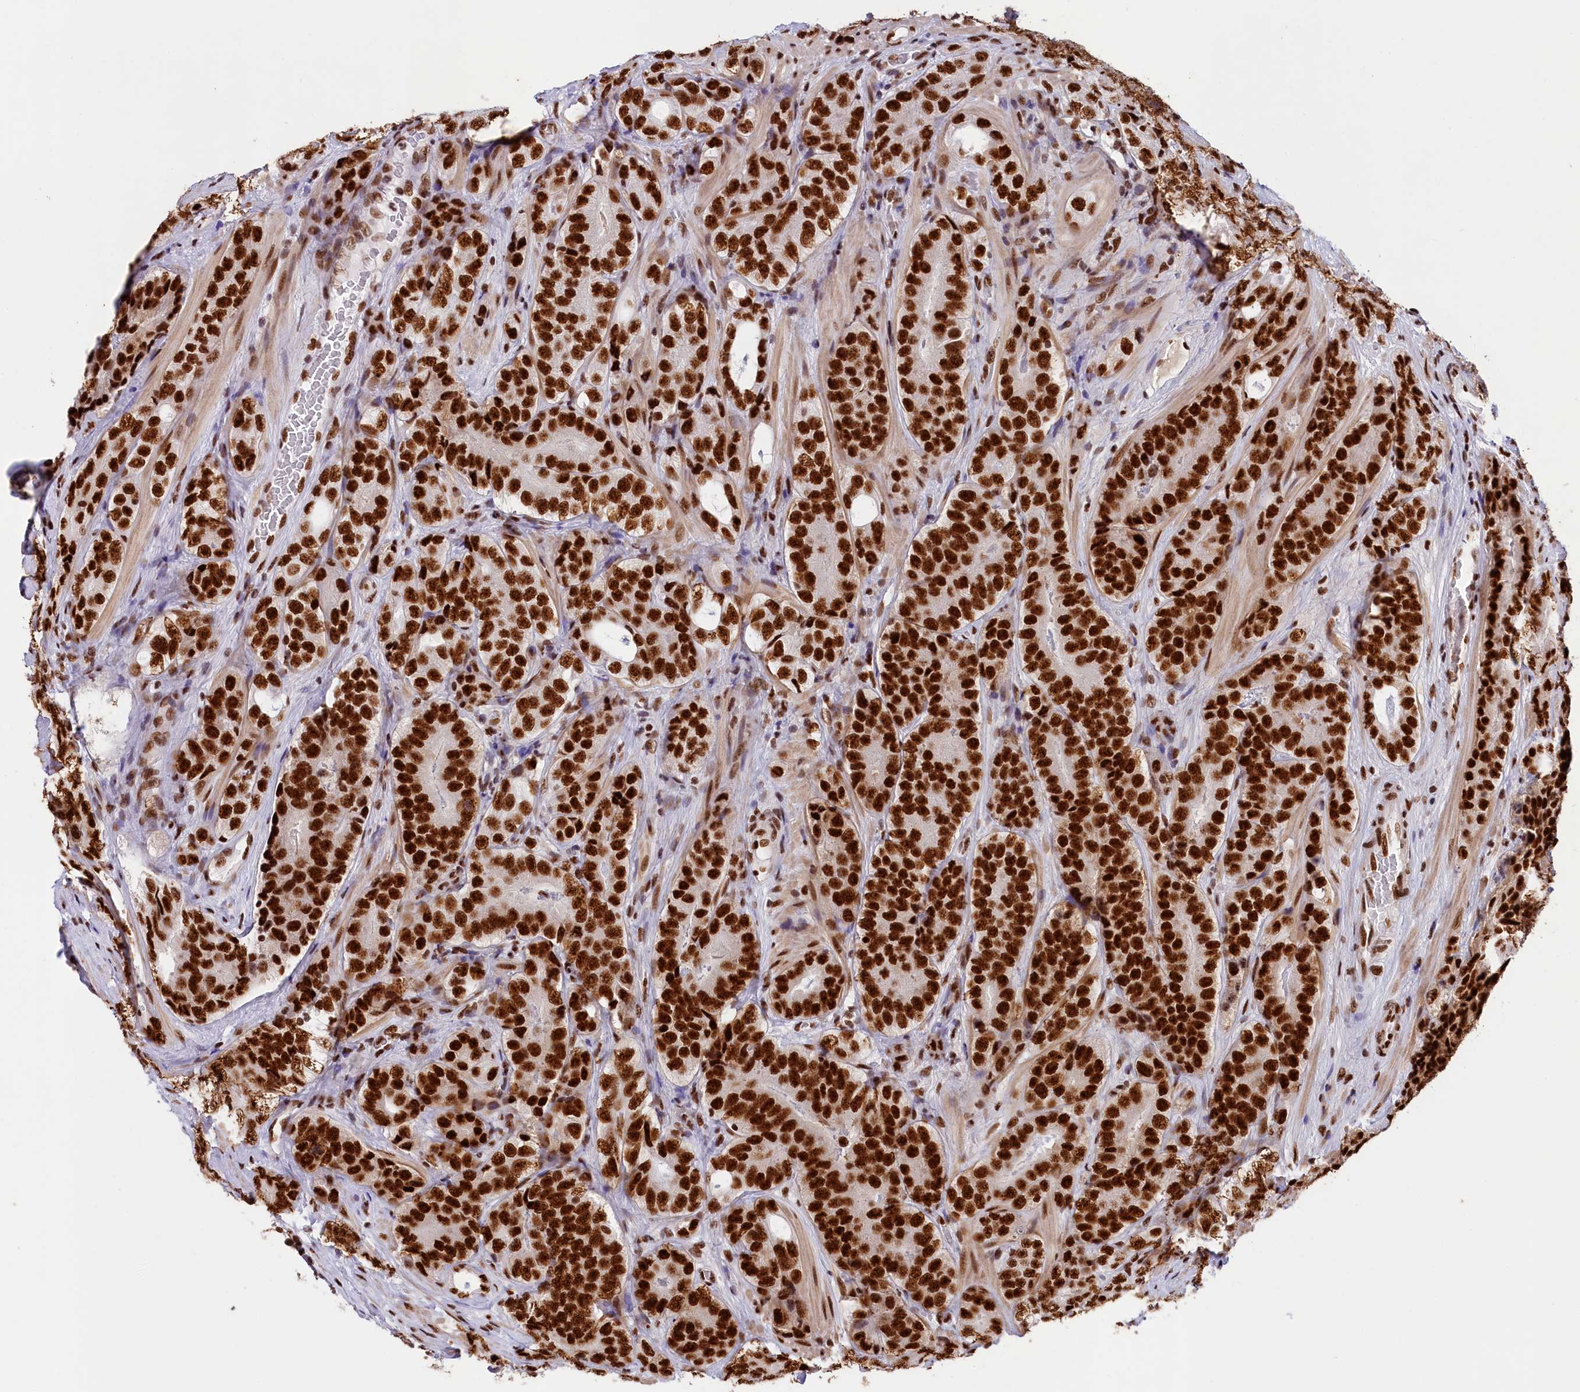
{"staining": {"intensity": "strong", "quantity": ">75%", "location": "nuclear"}, "tissue": "prostate cancer", "cell_type": "Tumor cells", "image_type": "cancer", "snomed": [{"axis": "morphology", "description": "Adenocarcinoma, High grade"}, {"axis": "topography", "description": "Prostate"}], "caption": "A brown stain labels strong nuclear positivity of a protein in human prostate cancer (high-grade adenocarcinoma) tumor cells. (DAB IHC with brightfield microscopy, high magnification).", "gene": "SNRNP70", "patient": {"sex": "male", "age": 56}}